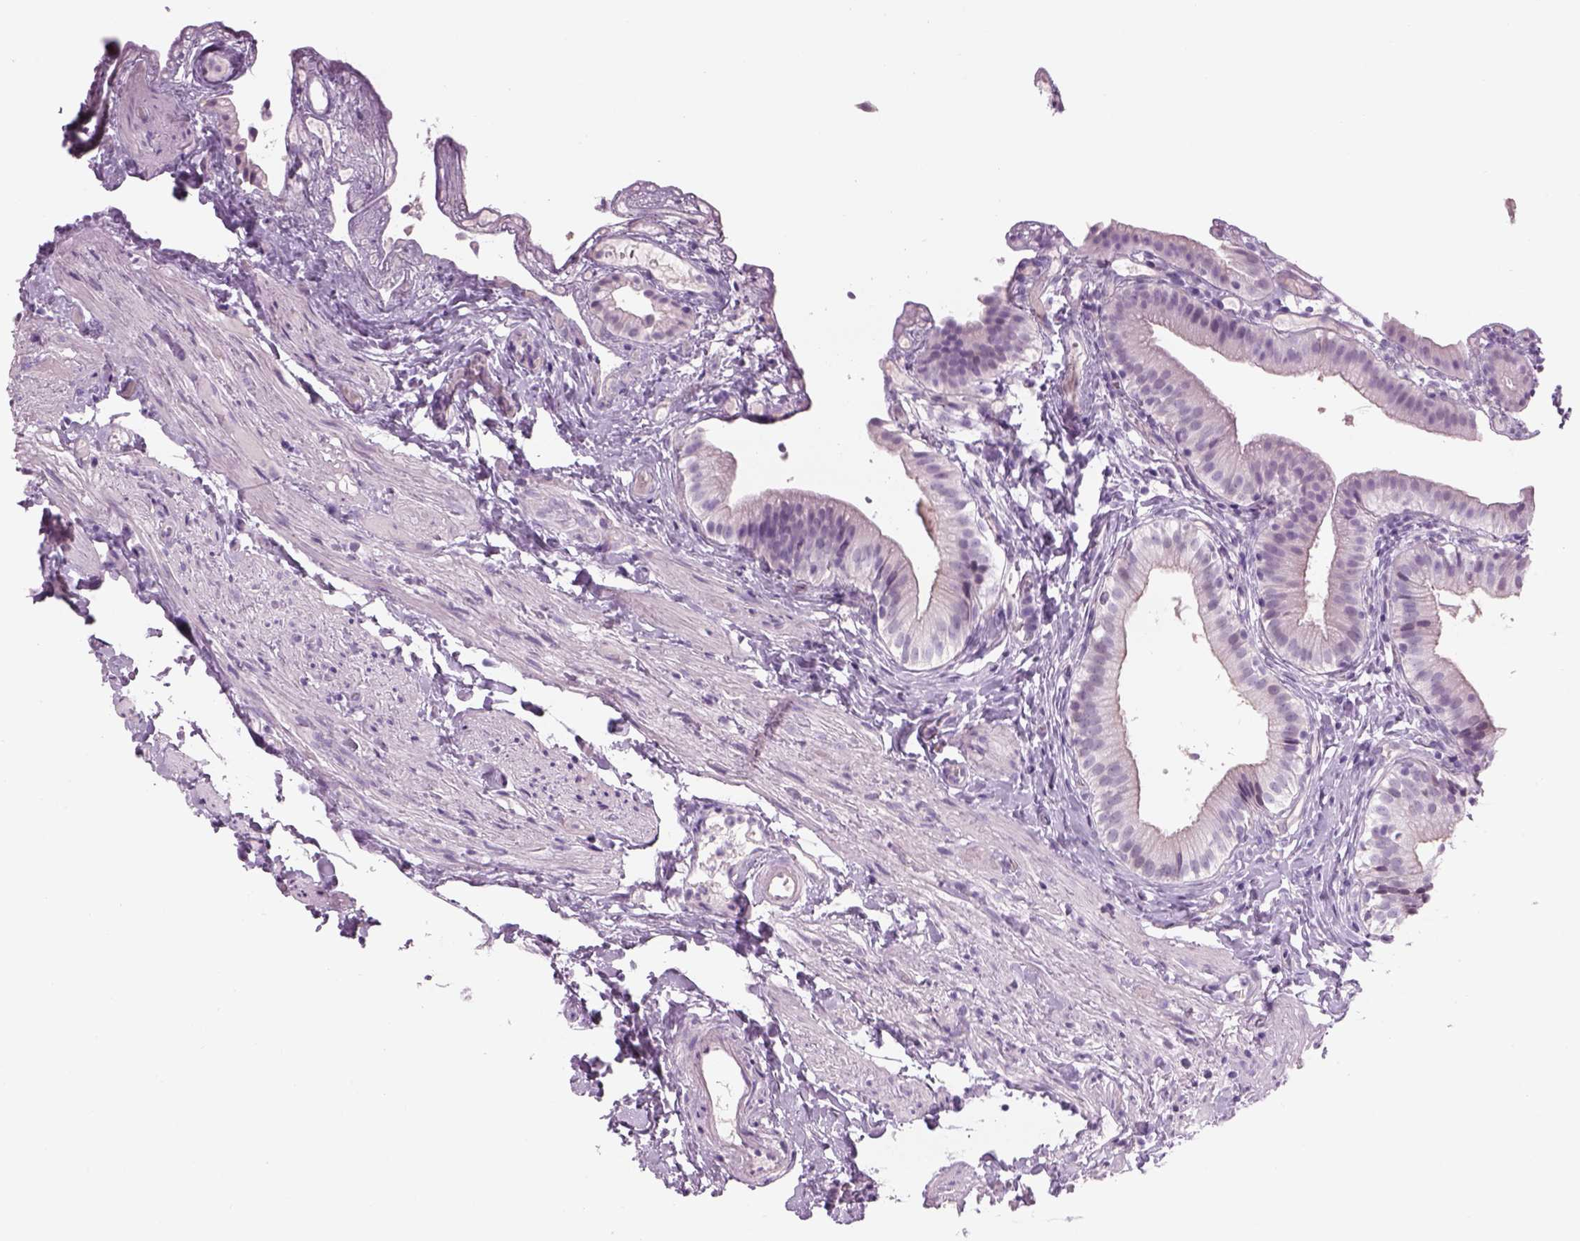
{"staining": {"intensity": "negative", "quantity": "none", "location": "none"}, "tissue": "gallbladder", "cell_type": "Glandular cells", "image_type": "normal", "snomed": [{"axis": "morphology", "description": "Normal tissue, NOS"}, {"axis": "topography", "description": "Gallbladder"}], "caption": "Glandular cells show no significant protein staining in normal gallbladder.", "gene": "GAS2L2", "patient": {"sex": "female", "age": 47}}